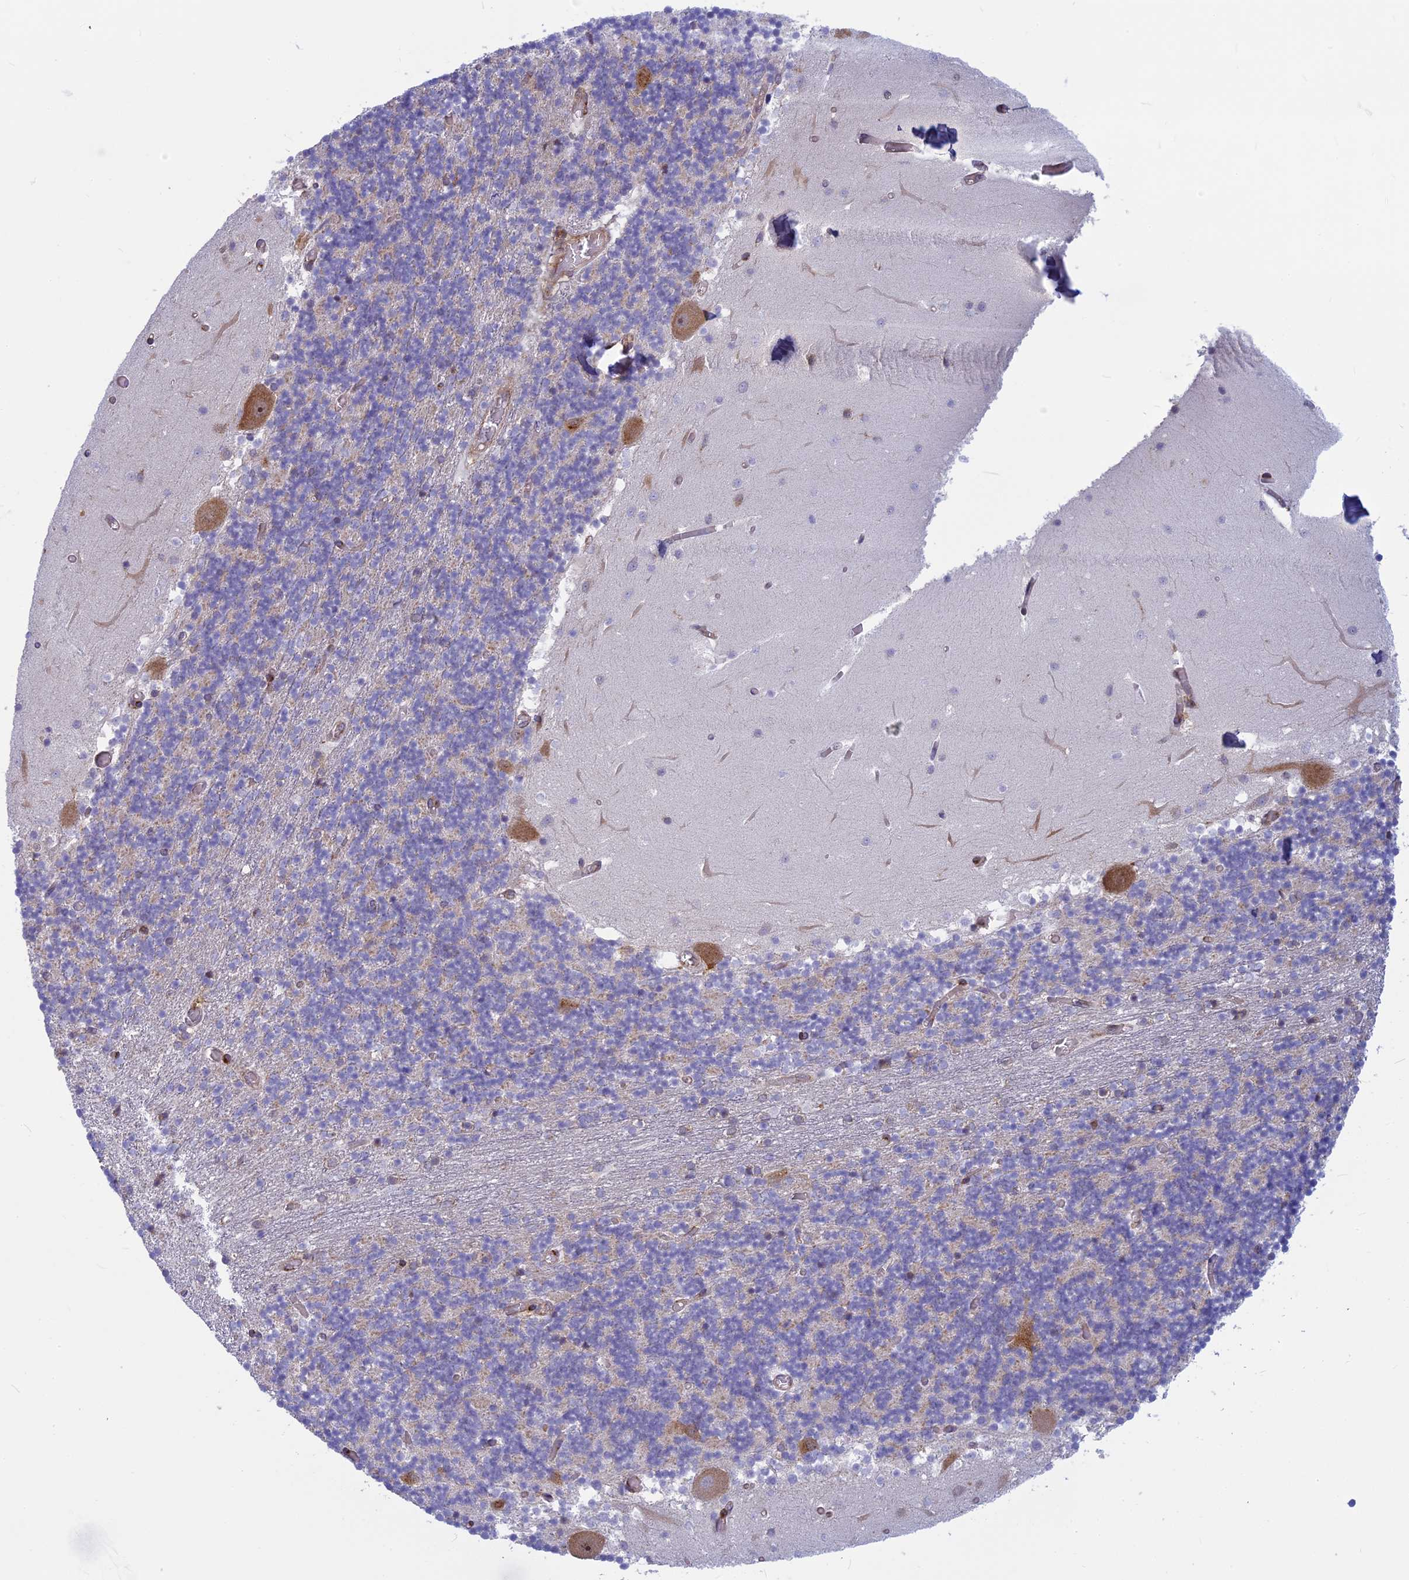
{"staining": {"intensity": "negative", "quantity": "none", "location": "none"}, "tissue": "cerebellum", "cell_type": "Cells in granular layer", "image_type": "normal", "snomed": [{"axis": "morphology", "description": "Normal tissue, NOS"}, {"axis": "topography", "description": "Cerebellum"}], "caption": "Cells in granular layer are negative for protein expression in unremarkable human cerebellum. (DAB (3,3'-diaminobenzidine) immunohistochemistry (IHC), high magnification).", "gene": "CLINT1", "patient": {"sex": "female", "age": 28}}